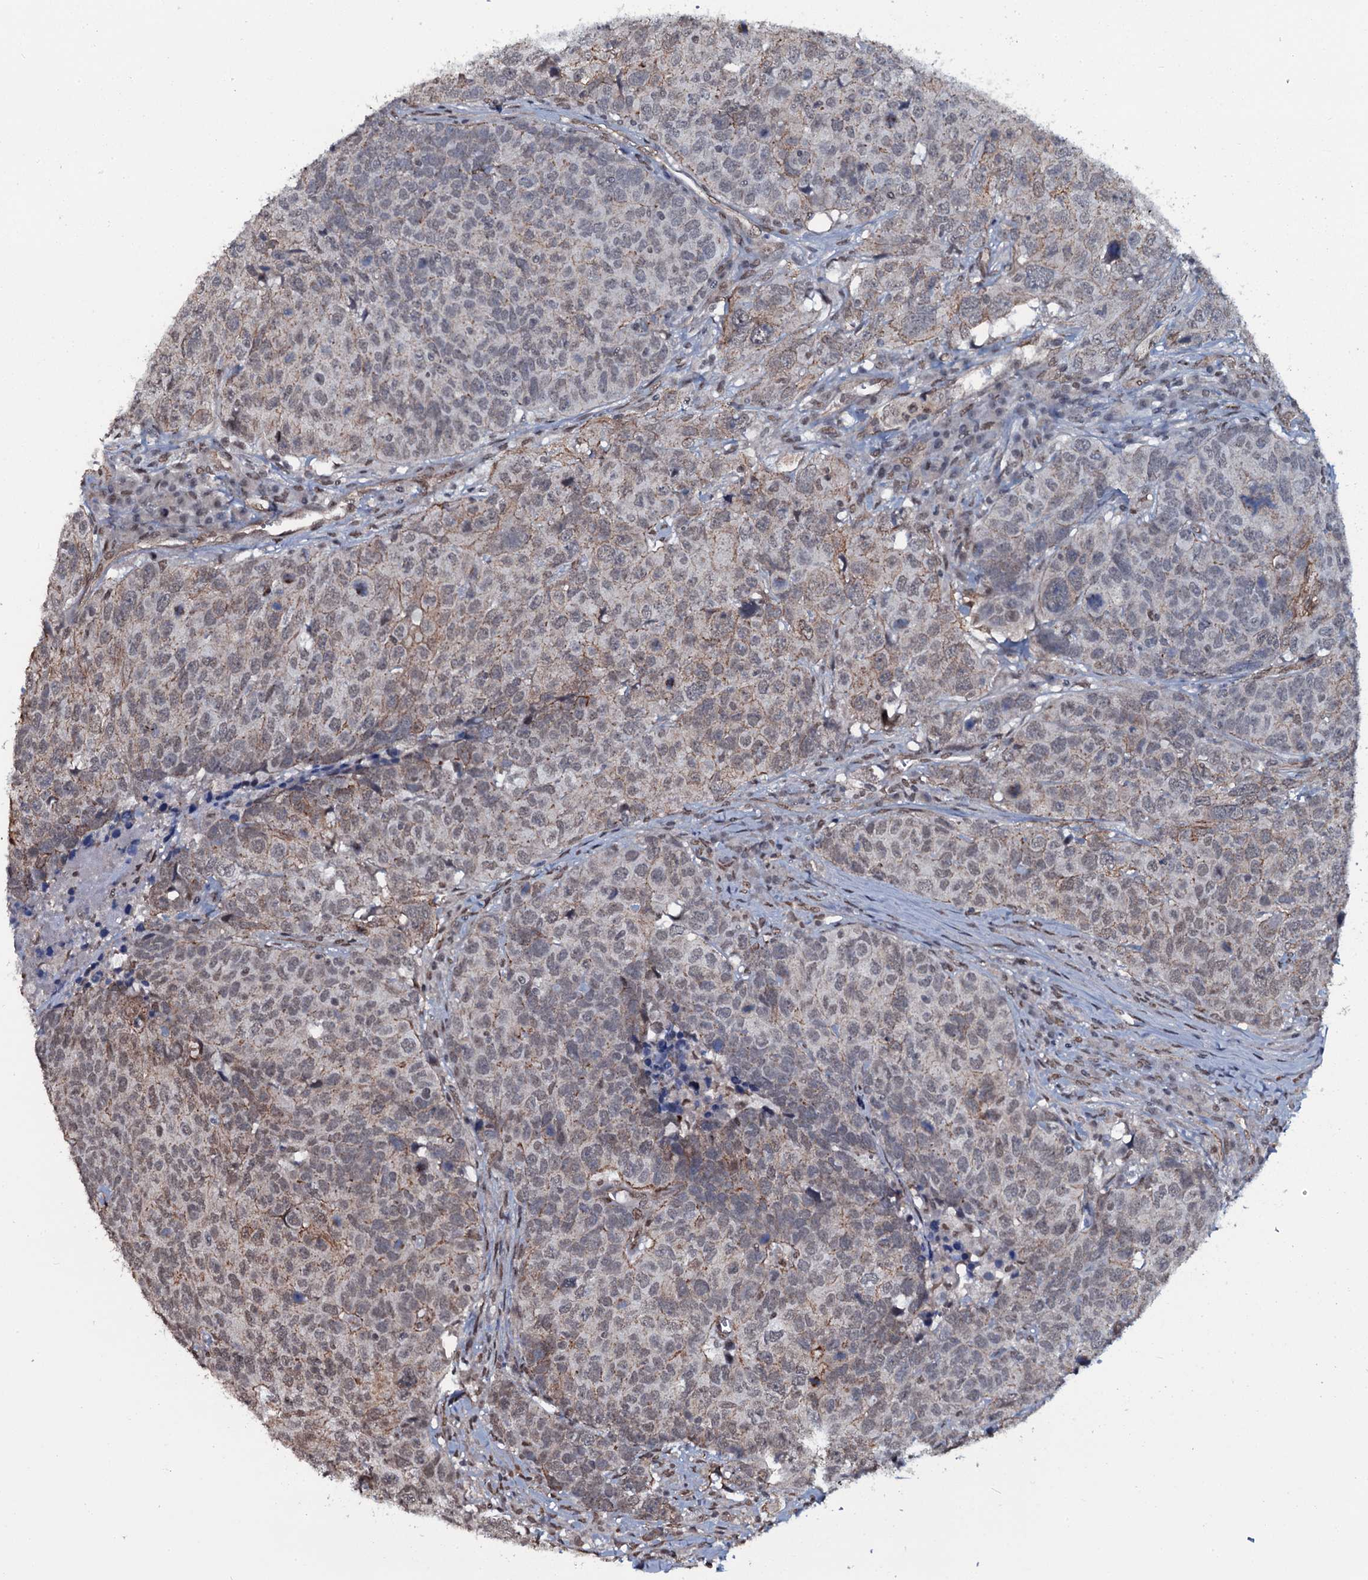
{"staining": {"intensity": "weak", "quantity": "25%-75%", "location": "cytoplasmic/membranous,nuclear"}, "tissue": "head and neck cancer", "cell_type": "Tumor cells", "image_type": "cancer", "snomed": [{"axis": "morphology", "description": "Squamous cell carcinoma, NOS"}, {"axis": "topography", "description": "Head-Neck"}], "caption": "Squamous cell carcinoma (head and neck) tissue demonstrates weak cytoplasmic/membranous and nuclear staining in approximately 25%-75% of tumor cells", "gene": "SH2D4B", "patient": {"sex": "male", "age": 66}}